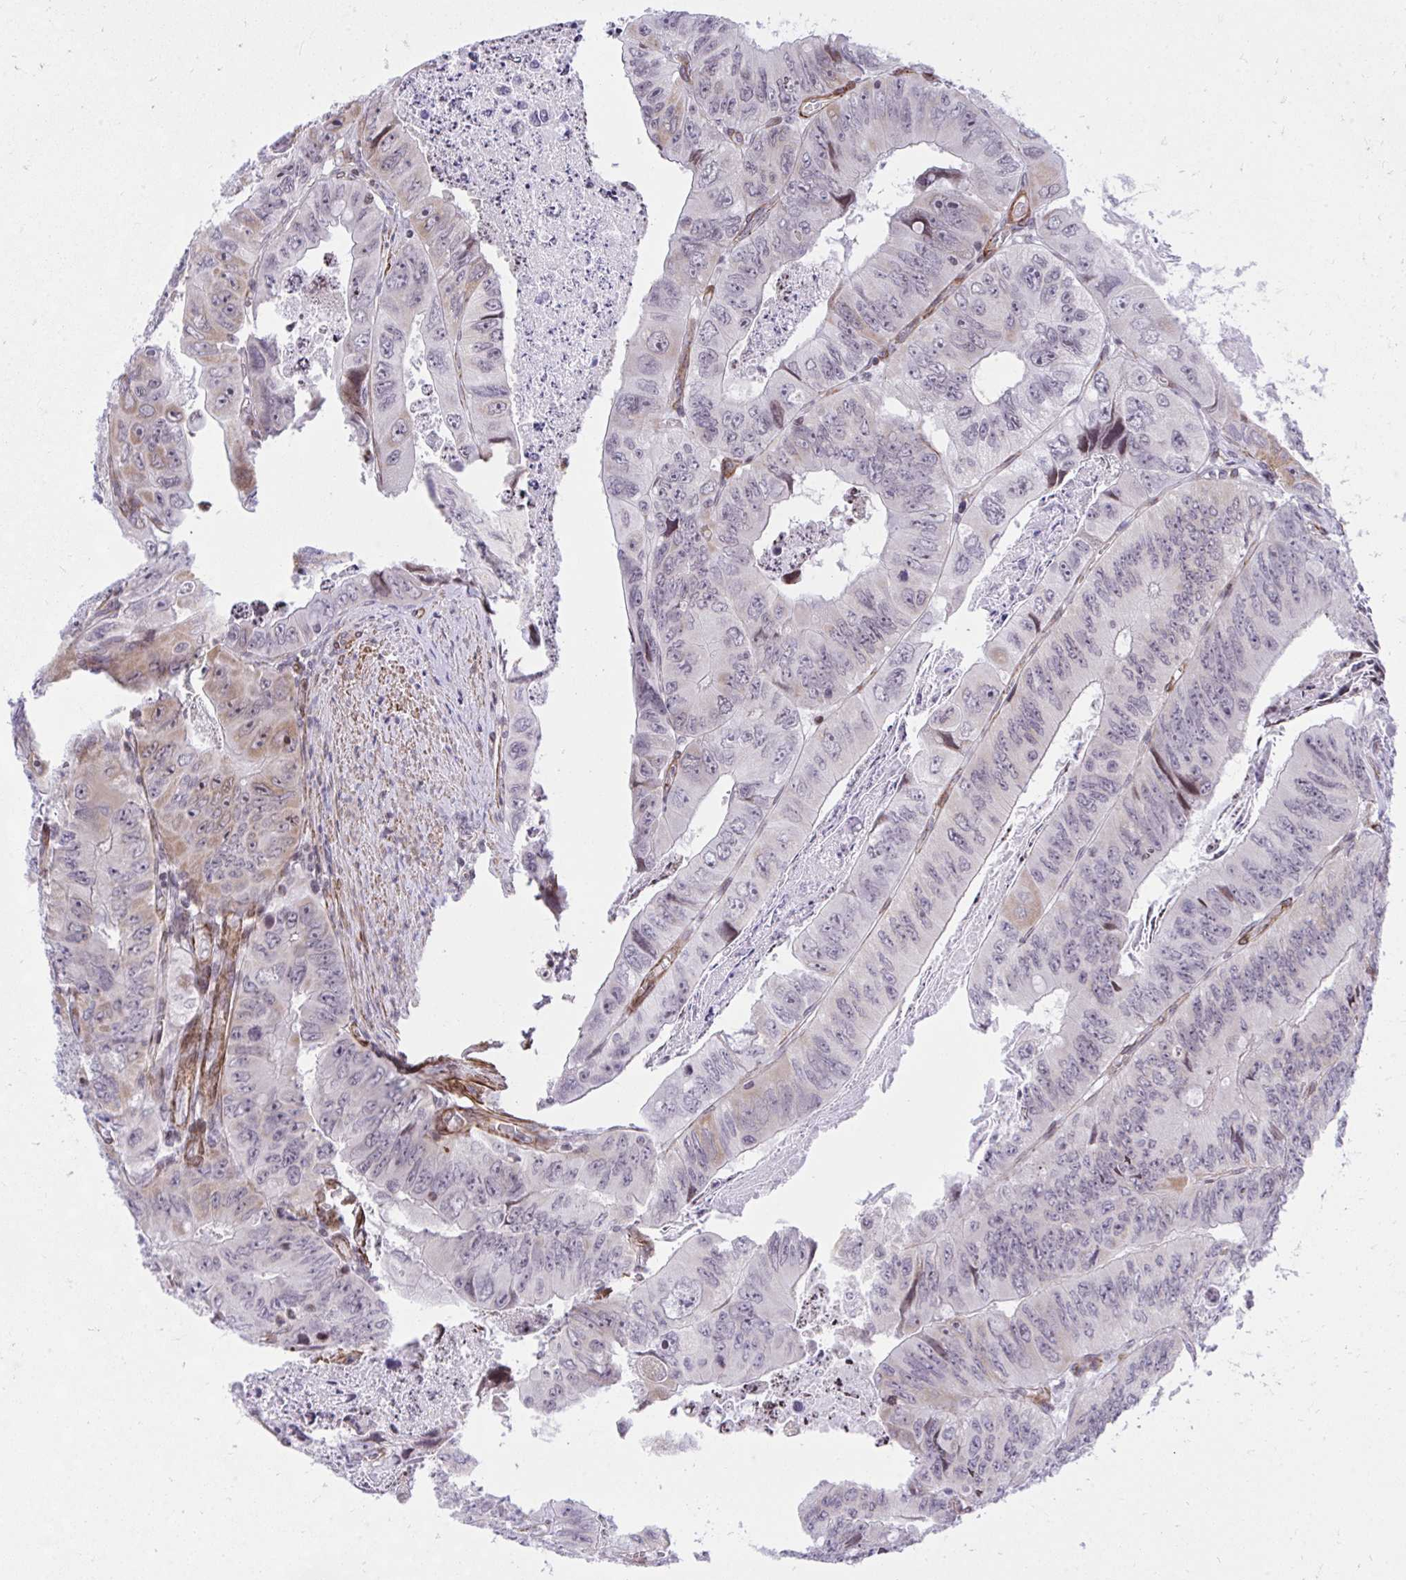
{"staining": {"intensity": "weak", "quantity": "<25%", "location": "cytoplasmic/membranous"}, "tissue": "colorectal cancer", "cell_type": "Tumor cells", "image_type": "cancer", "snomed": [{"axis": "morphology", "description": "Adenocarcinoma, NOS"}, {"axis": "topography", "description": "Colon"}], "caption": "The photomicrograph shows no staining of tumor cells in colorectal cancer.", "gene": "KCNN4", "patient": {"sex": "female", "age": 84}}